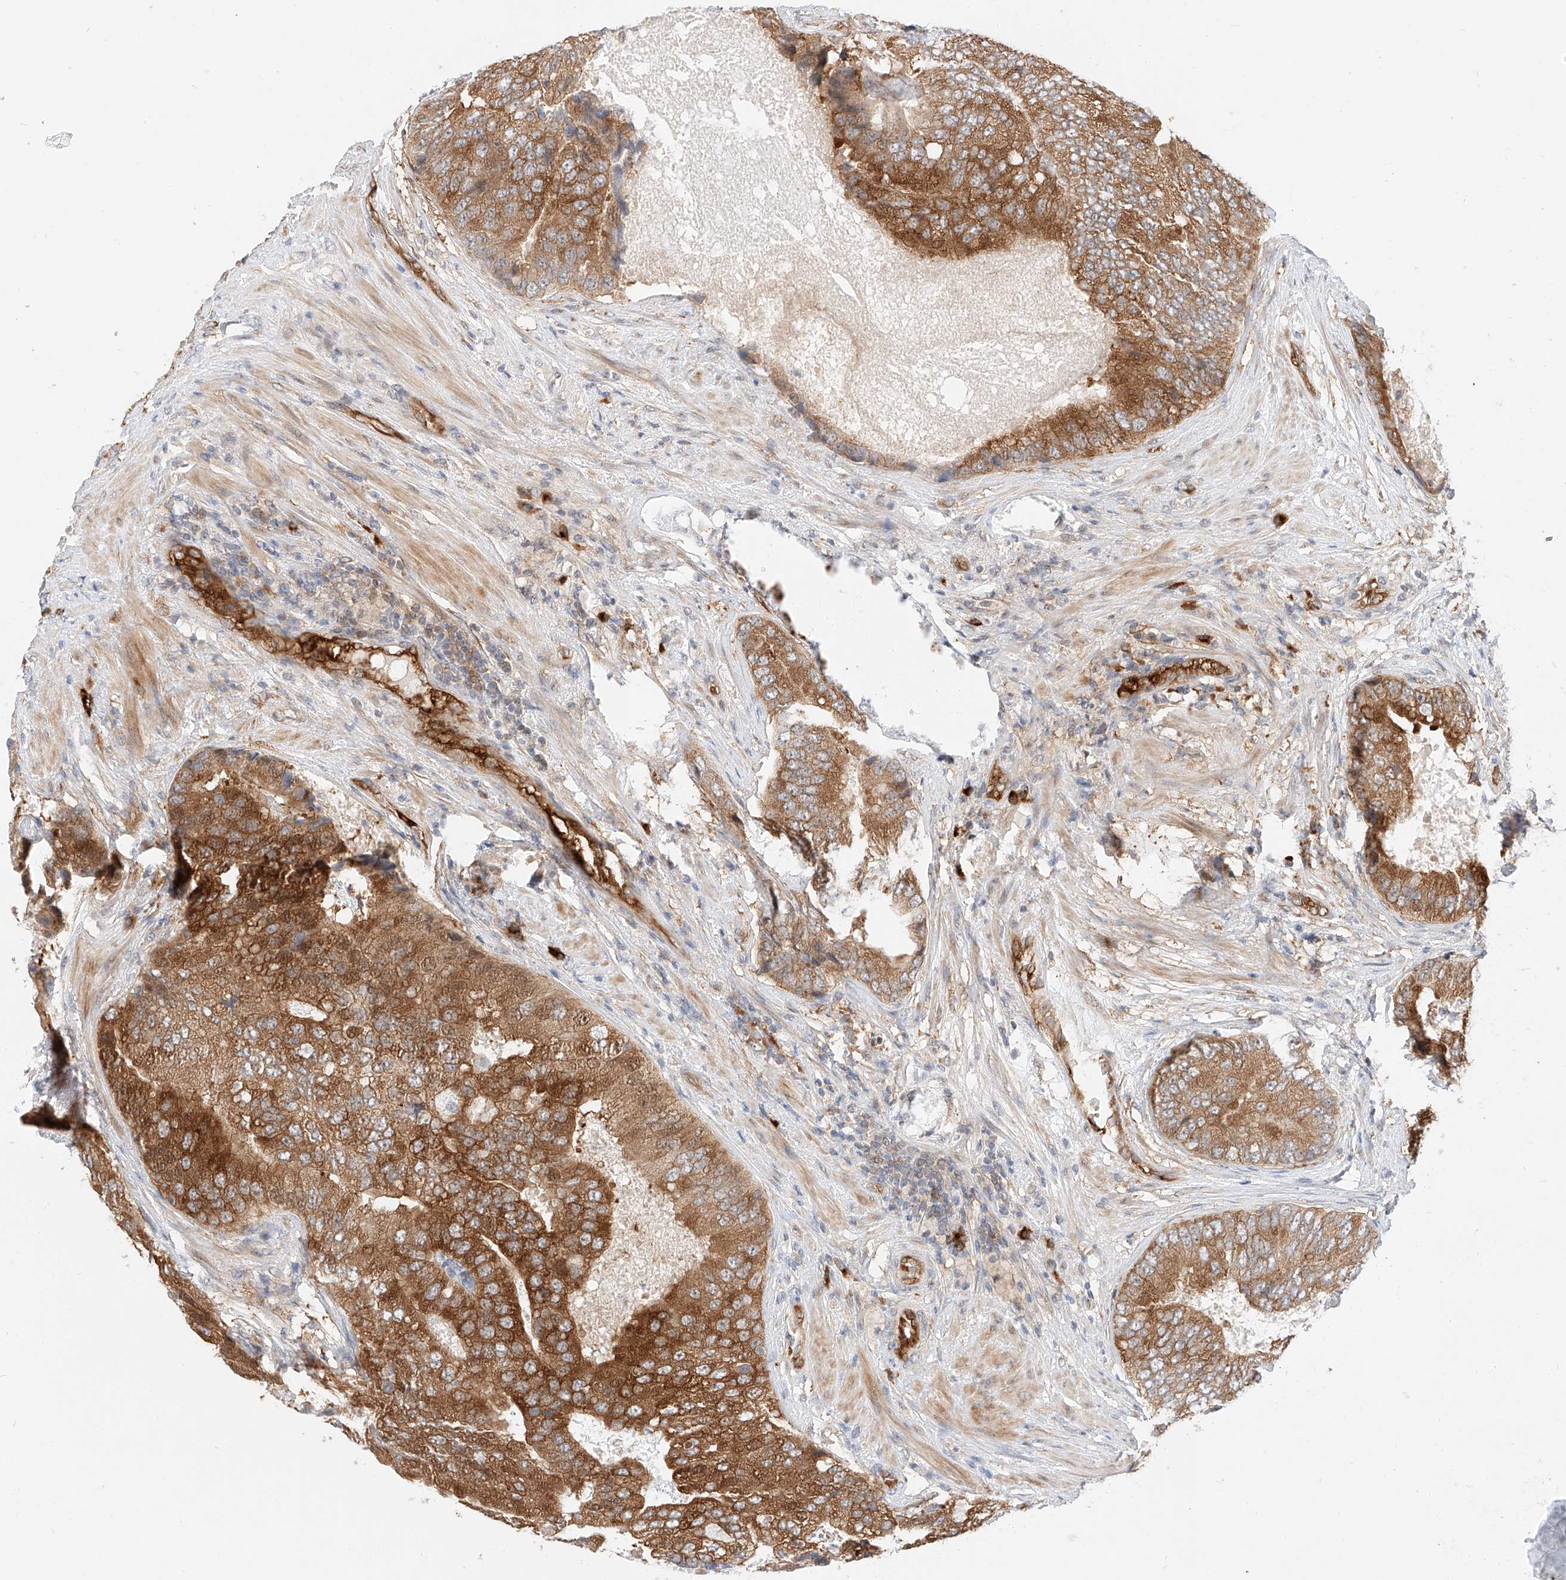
{"staining": {"intensity": "moderate", "quantity": ">75%", "location": "cytoplasmic/membranous"}, "tissue": "prostate cancer", "cell_type": "Tumor cells", "image_type": "cancer", "snomed": [{"axis": "morphology", "description": "Adenocarcinoma, High grade"}, {"axis": "topography", "description": "Prostate"}], "caption": "Immunohistochemical staining of human prostate adenocarcinoma (high-grade) displays medium levels of moderate cytoplasmic/membranous expression in approximately >75% of tumor cells.", "gene": "CARMIL1", "patient": {"sex": "male", "age": 70}}